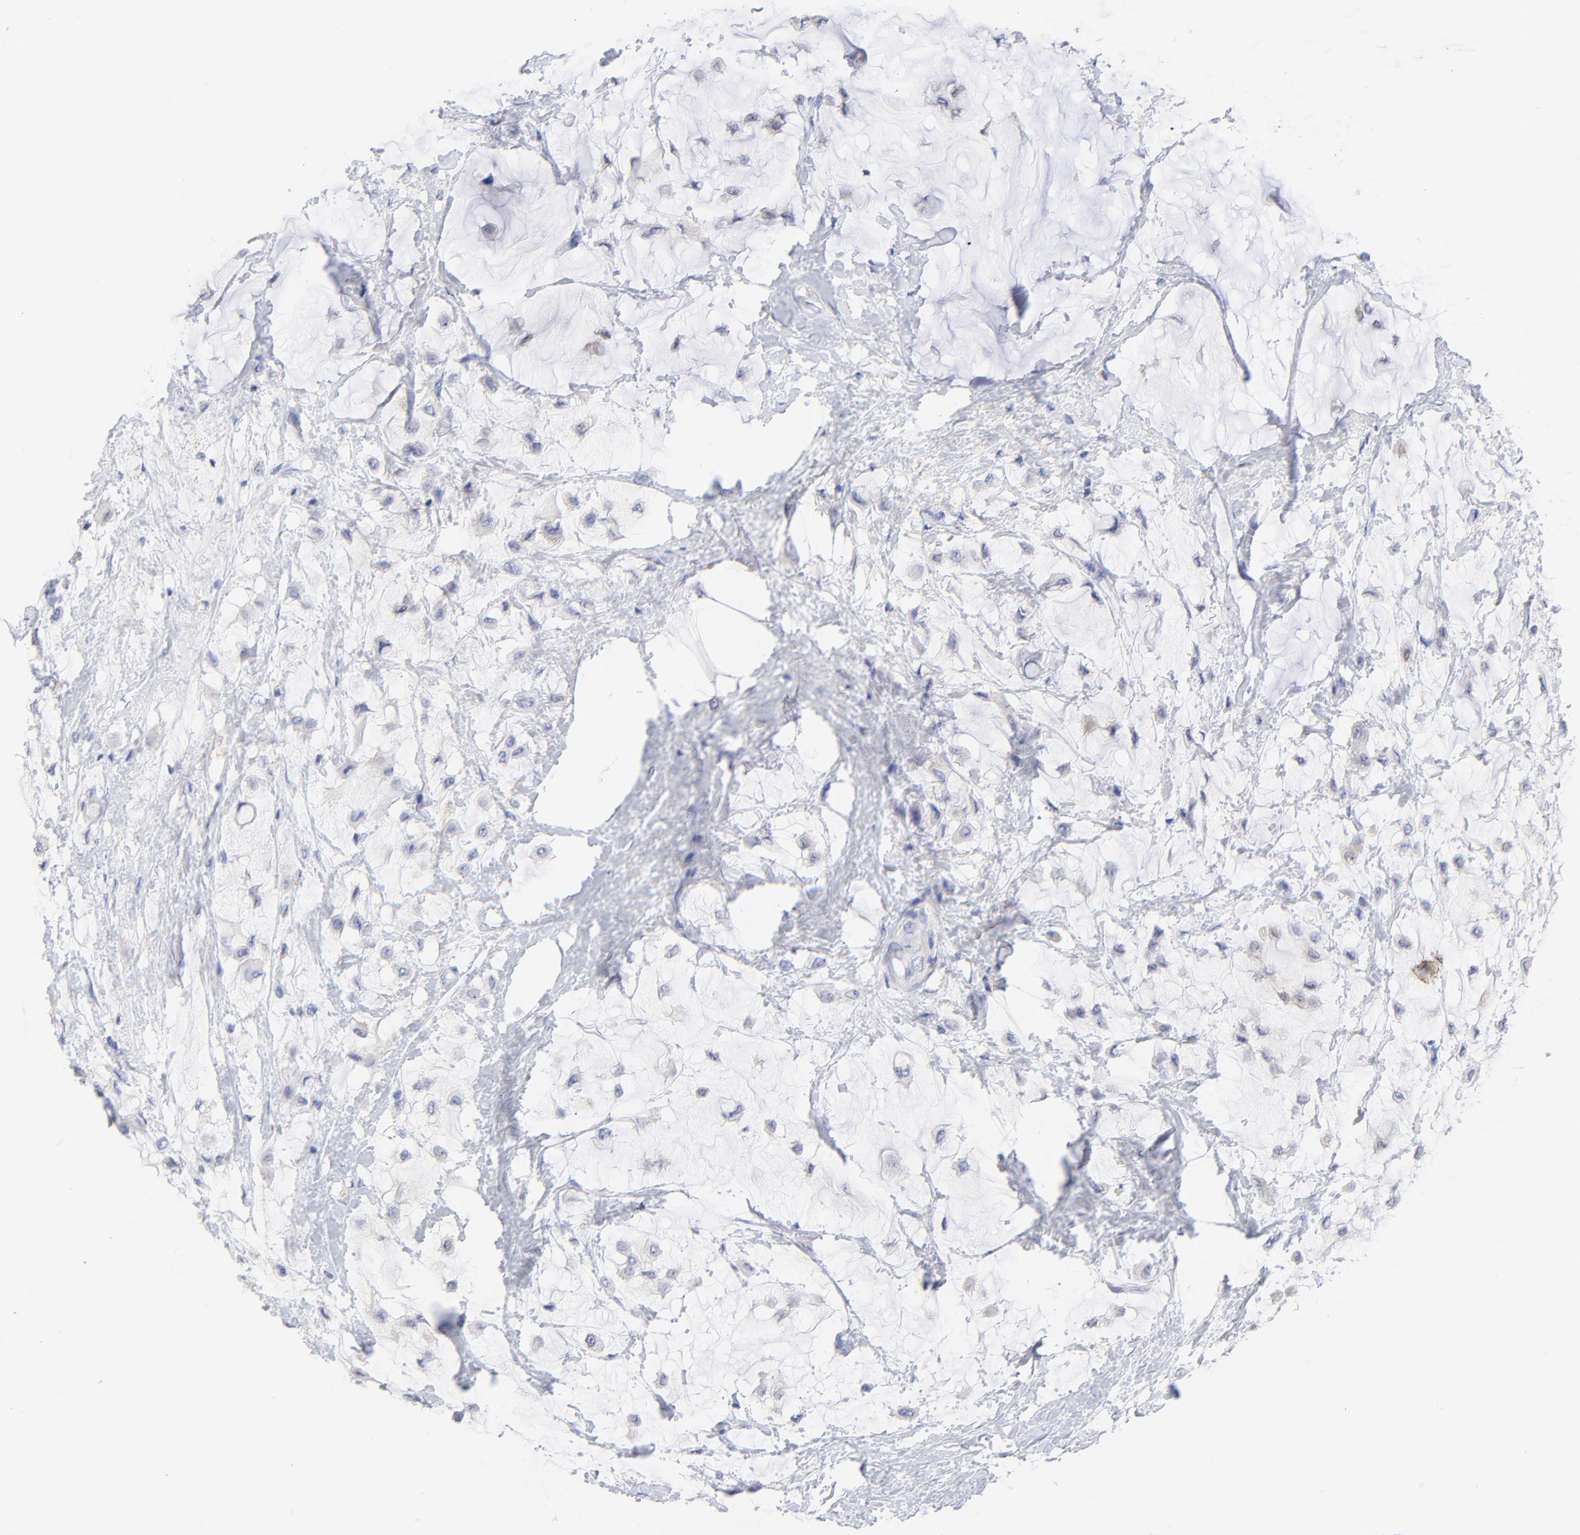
{"staining": {"intensity": "negative", "quantity": "none", "location": "none"}, "tissue": "breast cancer", "cell_type": "Tumor cells", "image_type": "cancer", "snomed": [{"axis": "morphology", "description": "Lobular carcinoma"}, {"axis": "topography", "description": "Breast"}], "caption": "This is an IHC histopathology image of human breast lobular carcinoma. There is no staining in tumor cells.", "gene": "FBXO10", "patient": {"sex": "female", "age": 85}}